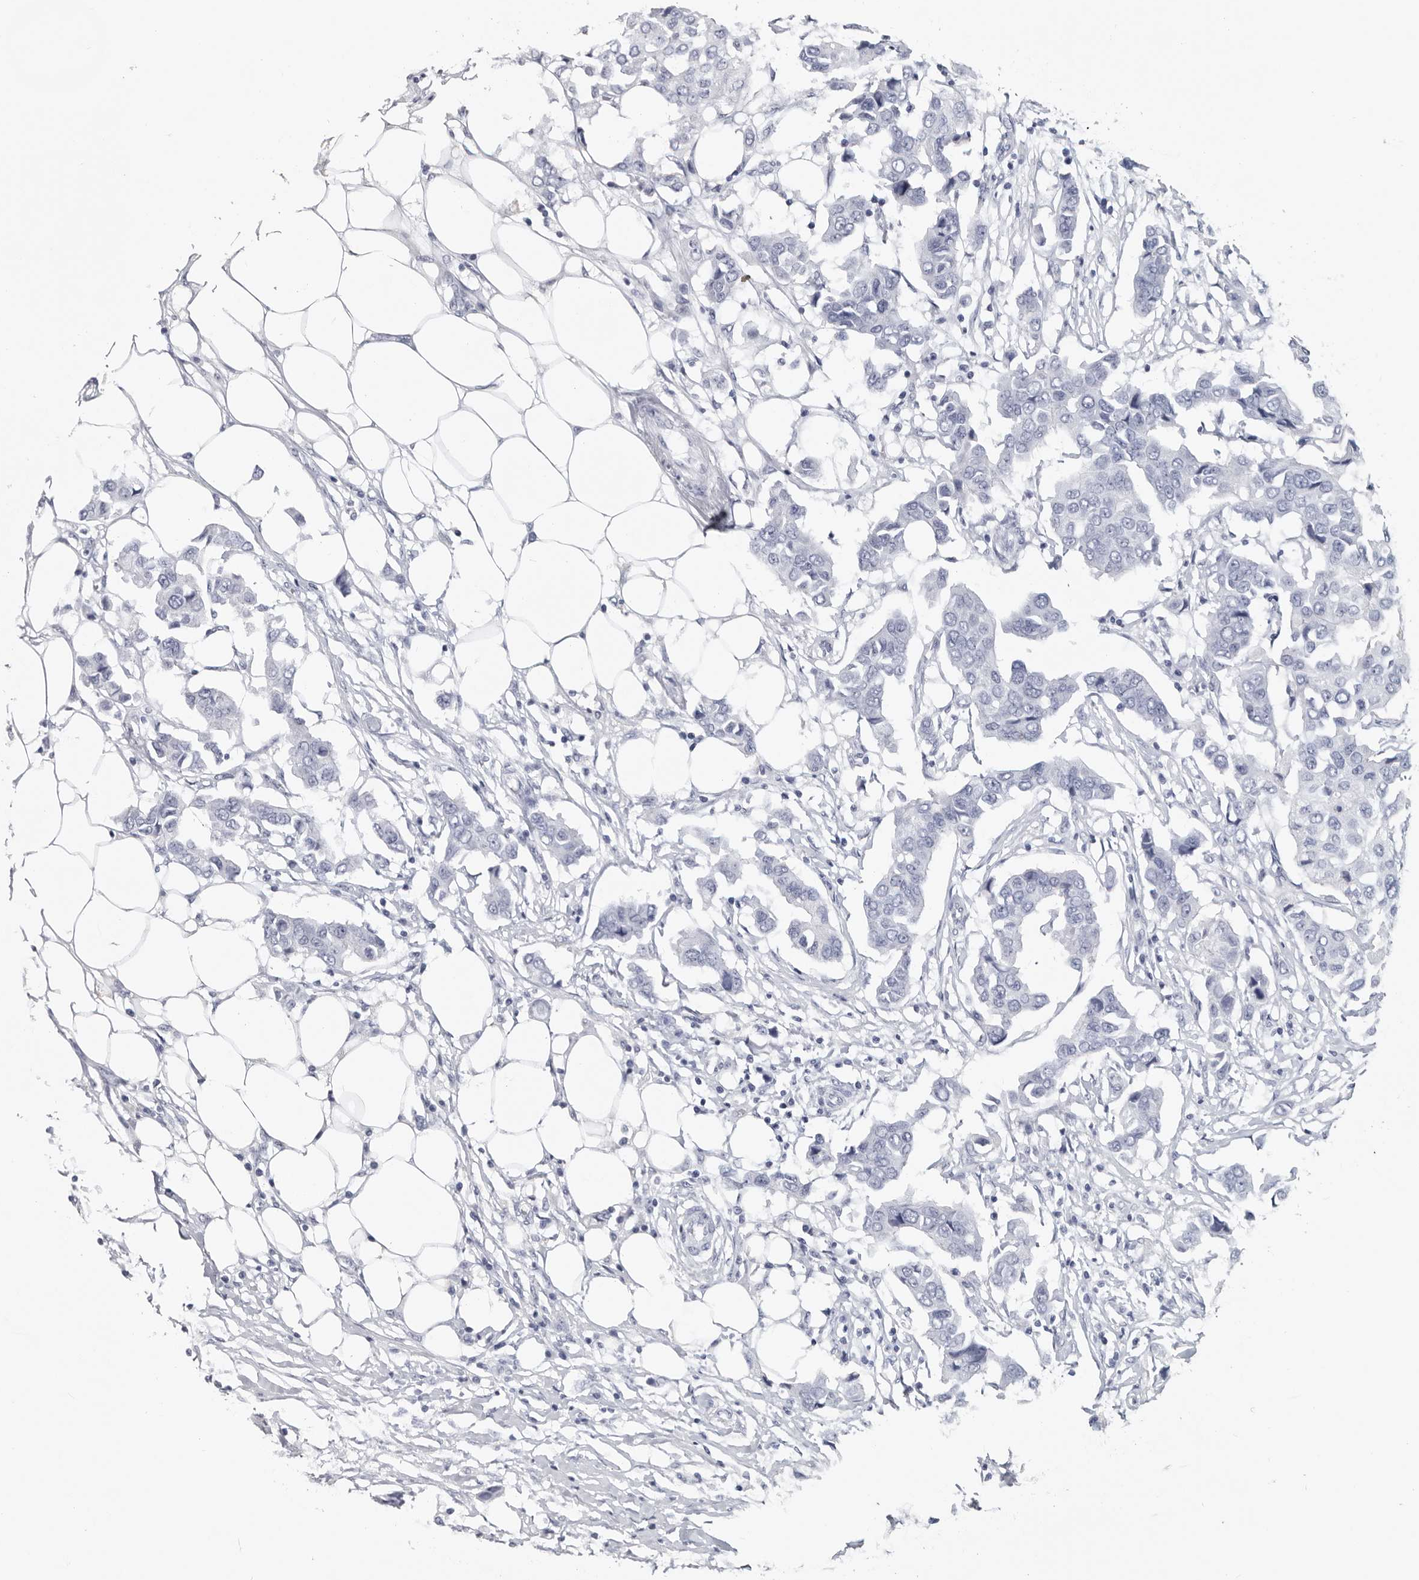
{"staining": {"intensity": "negative", "quantity": "none", "location": "none"}, "tissue": "breast cancer", "cell_type": "Tumor cells", "image_type": "cancer", "snomed": [{"axis": "morphology", "description": "Duct carcinoma"}, {"axis": "topography", "description": "Breast"}], "caption": "The photomicrograph displays no significant expression in tumor cells of infiltrating ductal carcinoma (breast). (Brightfield microscopy of DAB immunohistochemistry (IHC) at high magnification).", "gene": "WRAP73", "patient": {"sex": "female", "age": 80}}